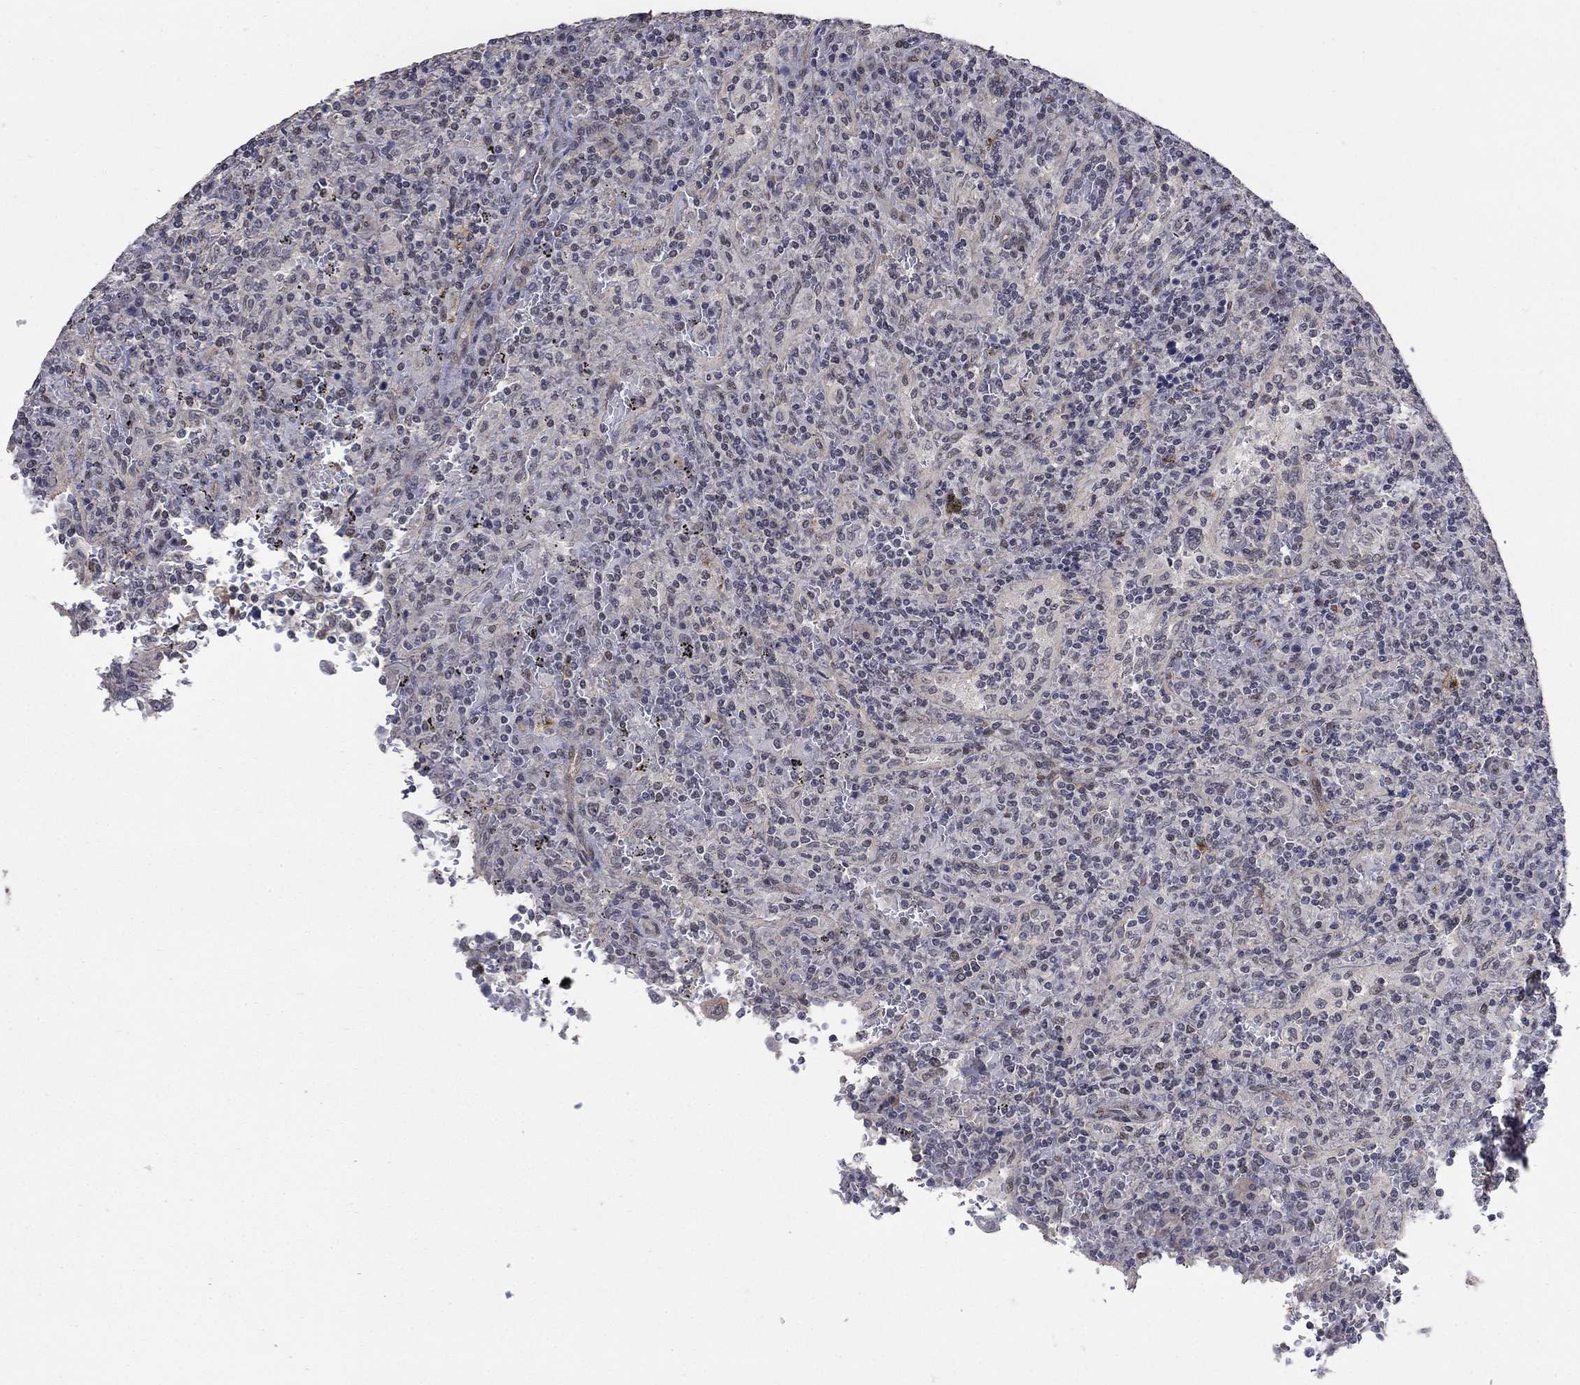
{"staining": {"intensity": "negative", "quantity": "none", "location": "none"}, "tissue": "lymphoma", "cell_type": "Tumor cells", "image_type": "cancer", "snomed": [{"axis": "morphology", "description": "Malignant lymphoma, non-Hodgkin's type, Low grade"}, {"axis": "topography", "description": "Spleen"}], "caption": "Immunohistochemistry of human lymphoma shows no staining in tumor cells.", "gene": "GRIA3", "patient": {"sex": "male", "age": 62}}